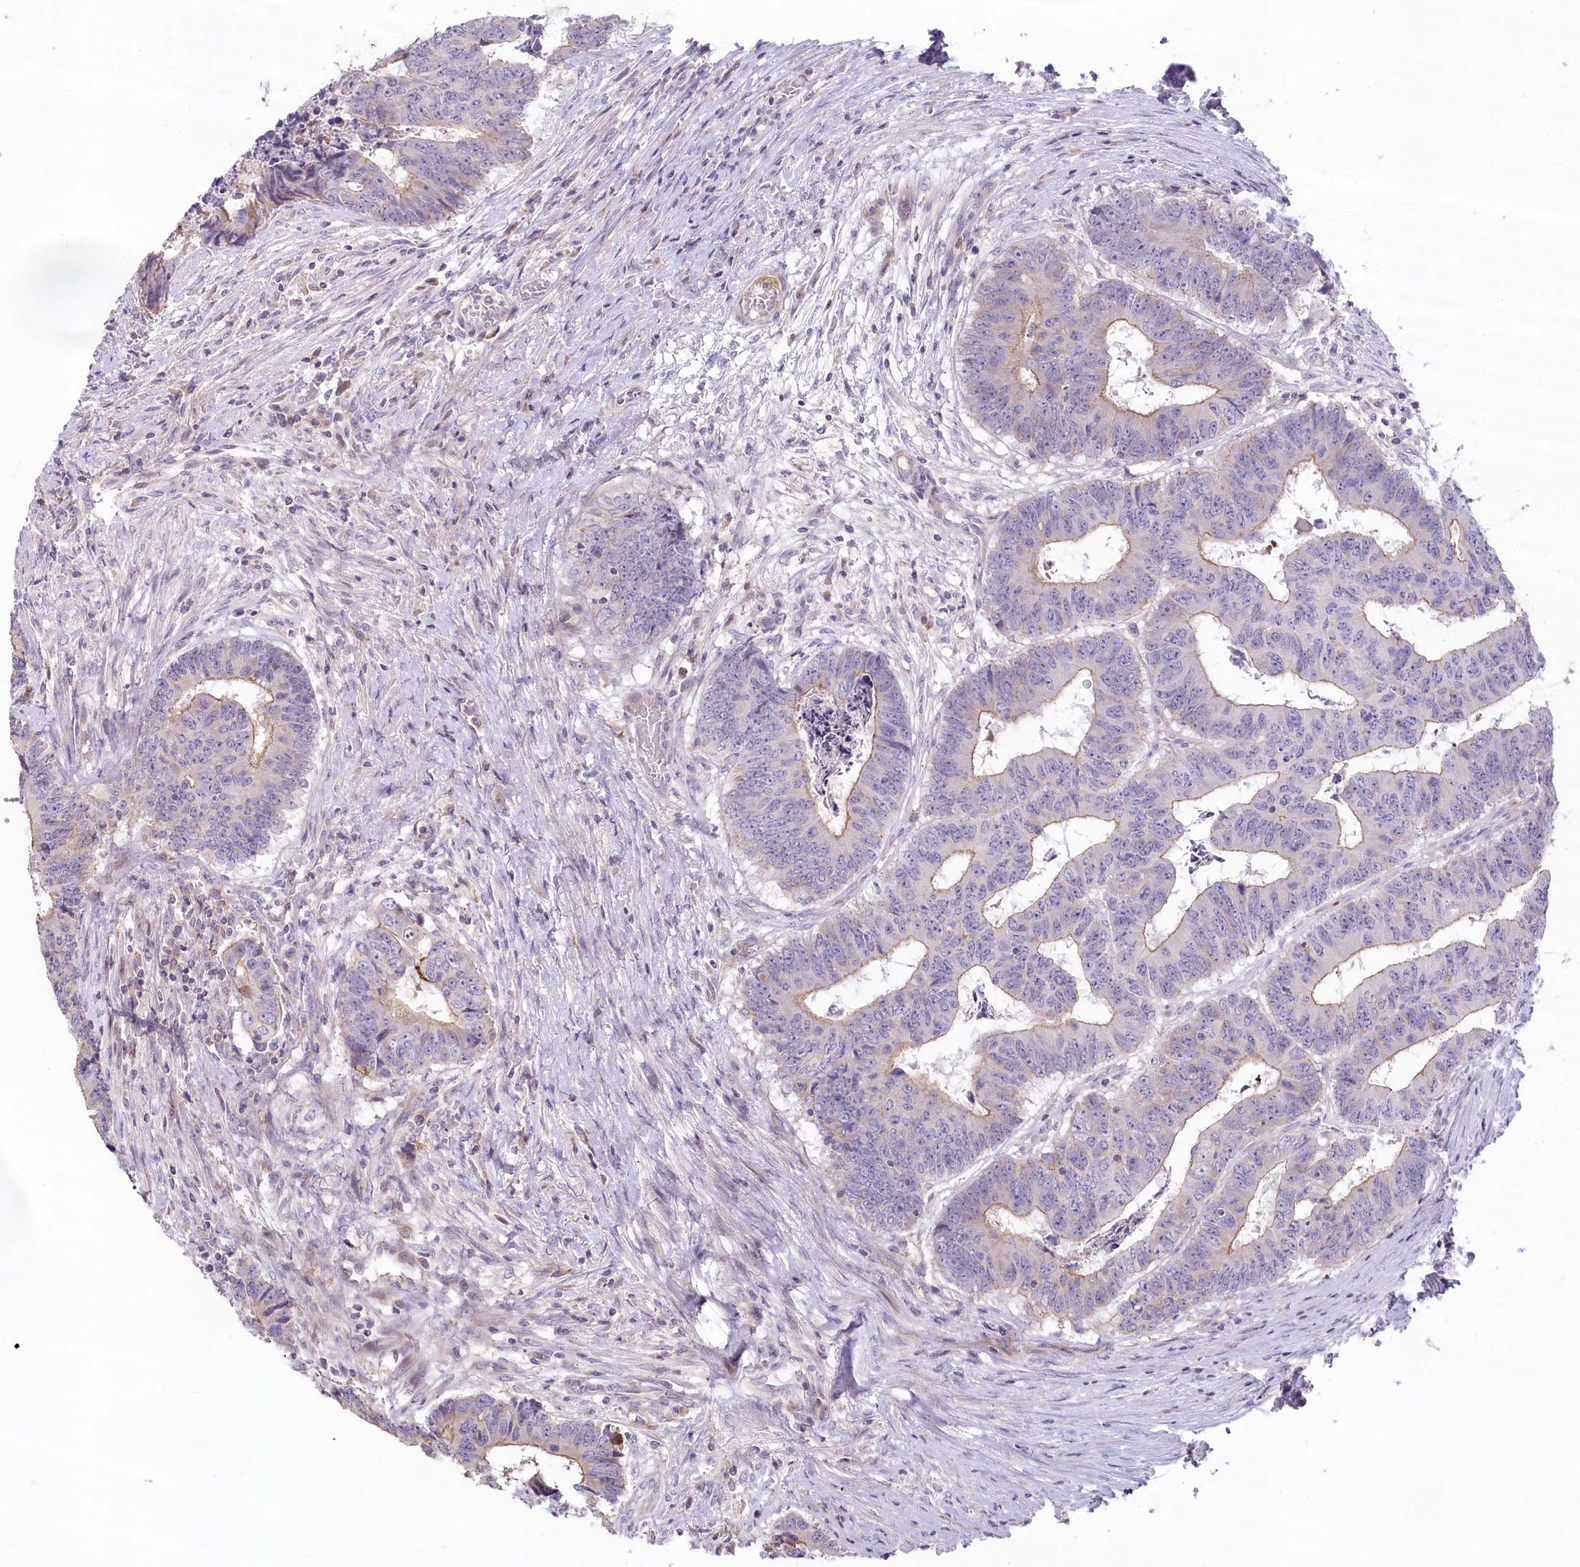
{"staining": {"intensity": "weak", "quantity": "<25%", "location": "cytoplasmic/membranous"}, "tissue": "colorectal cancer", "cell_type": "Tumor cells", "image_type": "cancer", "snomed": [{"axis": "morphology", "description": "Adenocarcinoma, NOS"}, {"axis": "topography", "description": "Rectum"}], "caption": "IHC micrograph of neoplastic tissue: colorectal cancer (adenocarcinoma) stained with DAB demonstrates no significant protein positivity in tumor cells.", "gene": "SLC6A11", "patient": {"sex": "male", "age": 84}}